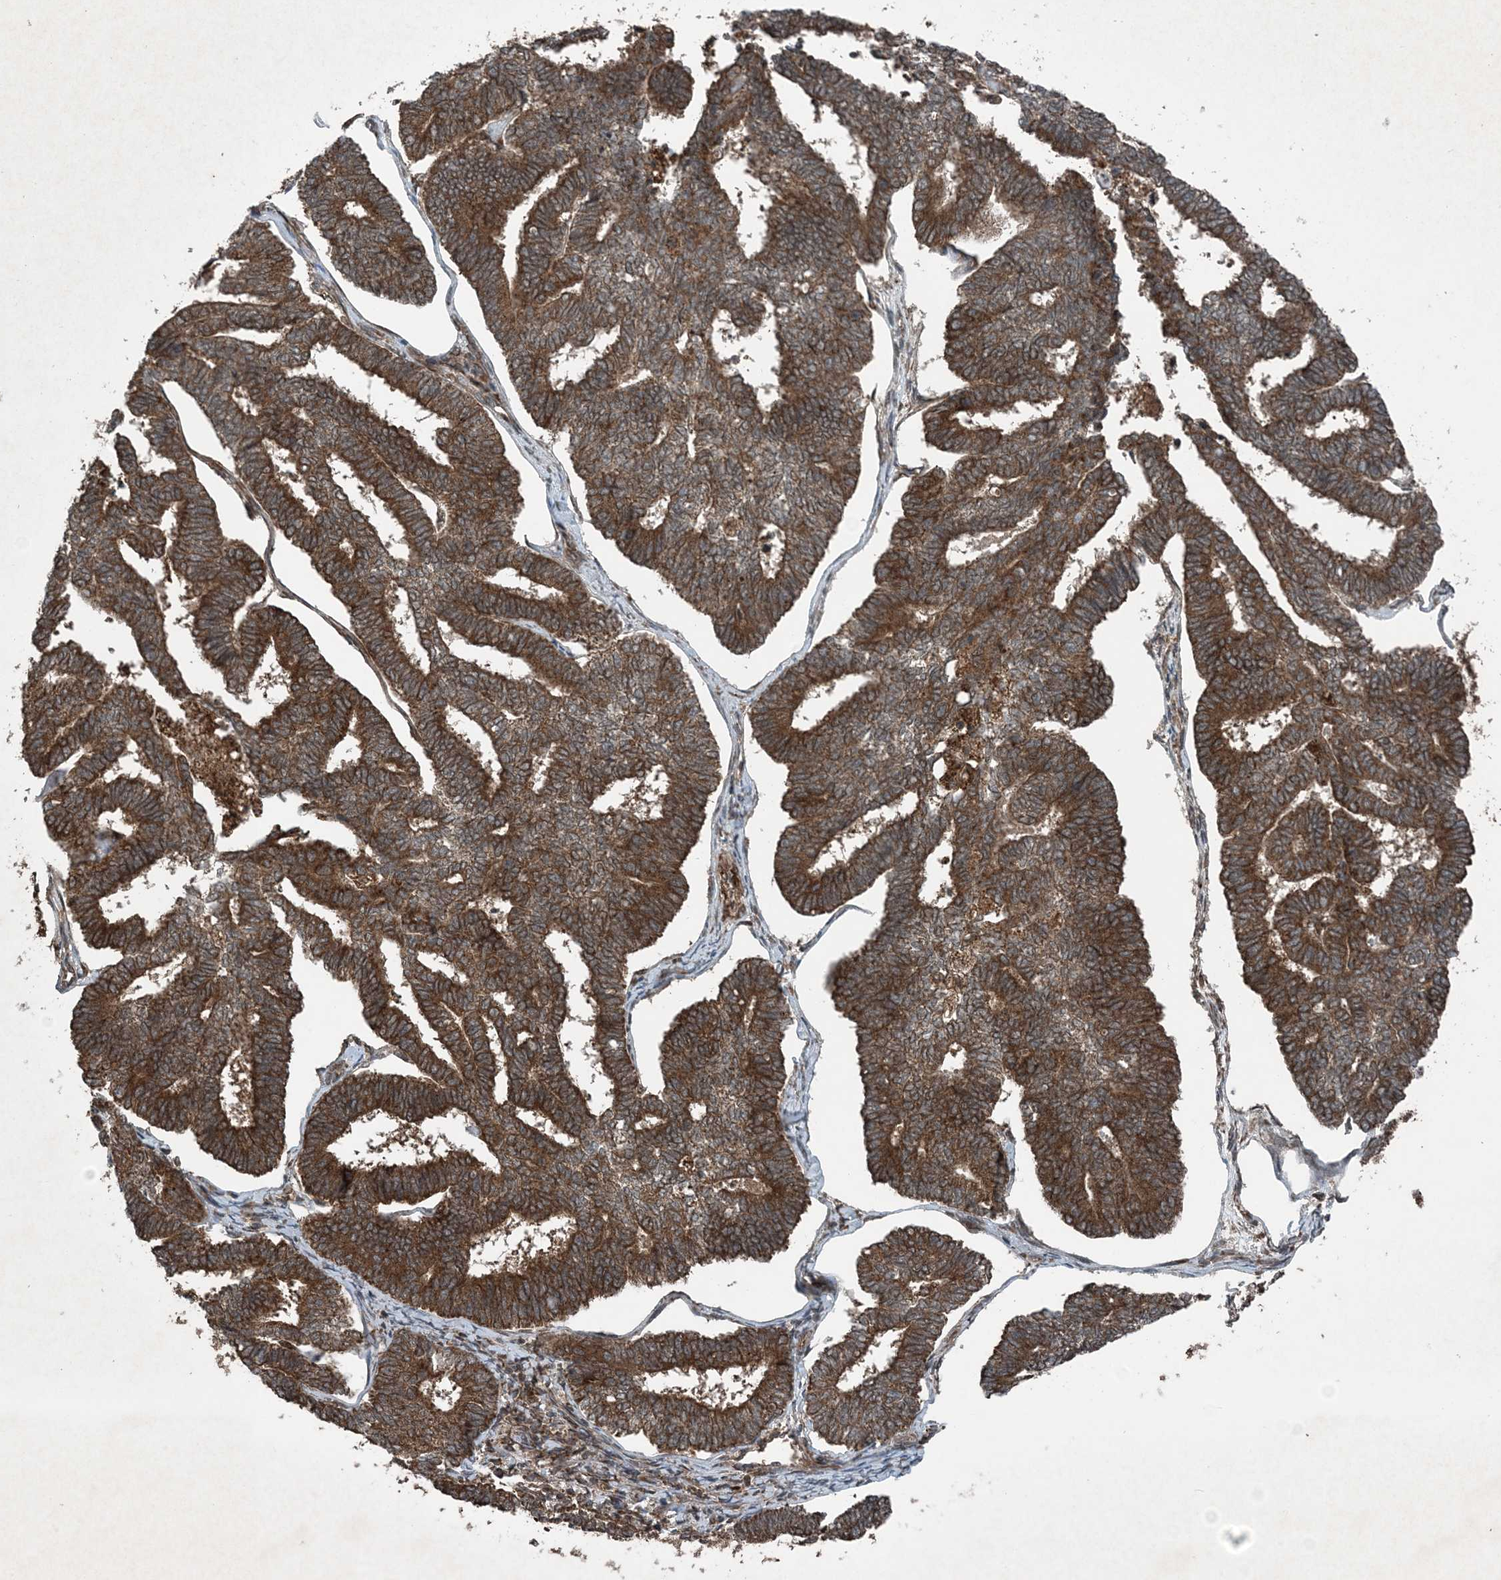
{"staining": {"intensity": "strong", "quantity": ">75%", "location": "cytoplasmic/membranous"}, "tissue": "endometrial cancer", "cell_type": "Tumor cells", "image_type": "cancer", "snomed": [{"axis": "morphology", "description": "Adenocarcinoma, NOS"}, {"axis": "topography", "description": "Endometrium"}], "caption": "There is high levels of strong cytoplasmic/membranous staining in tumor cells of endometrial adenocarcinoma, as demonstrated by immunohistochemical staining (brown color).", "gene": "GNG5", "patient": {"sex": "female", "age": 70}}